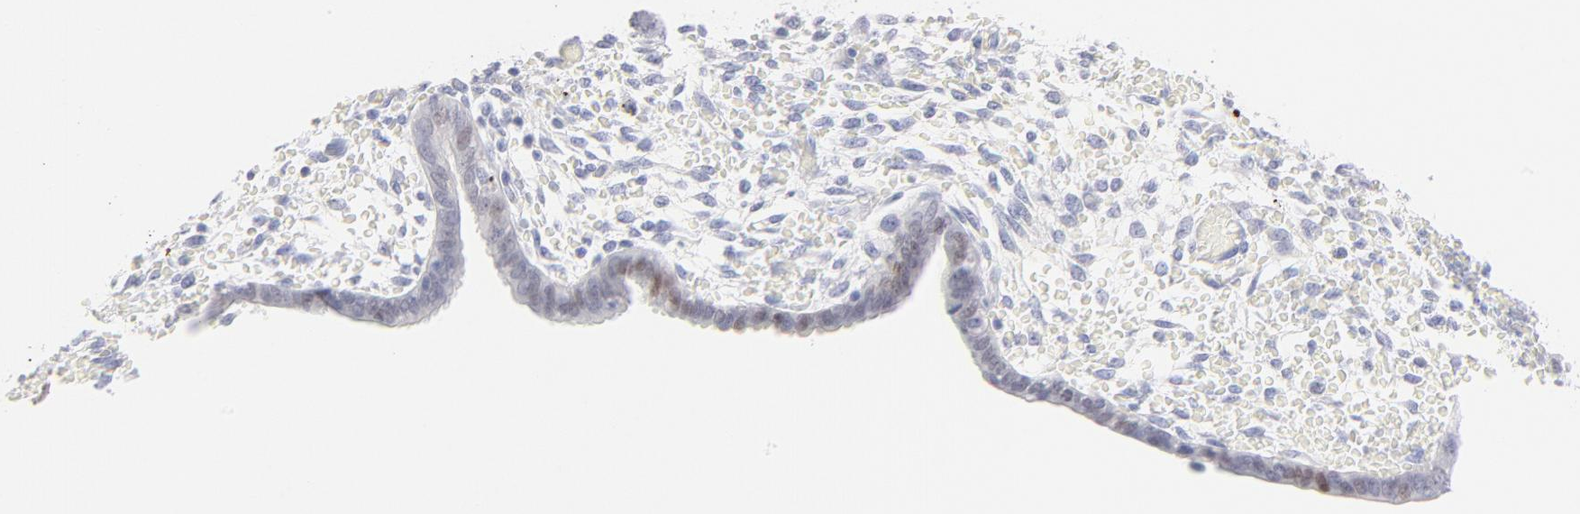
{"staining": {"intensity": "negative", "quantity": "none", "location": "none"}, "tissue": "endometrium", "cell_type": "Cells in endometrial stroma", "image_type": "normal", "snomed": [{"axis": "morphology", "description": "Normal tissue, NOS"}, {"axis": "topography", "description": "Endometrium"}], "caption": "DAB immunohistochemical staining of benign endometrium shows no significant positivity in cells in endometrial stroma. (DAB immunohistochemistry (IHC) with hematoxylin counter stain).", "gene": "ELF3", "patient": {"sex": "female", "age": 42}}